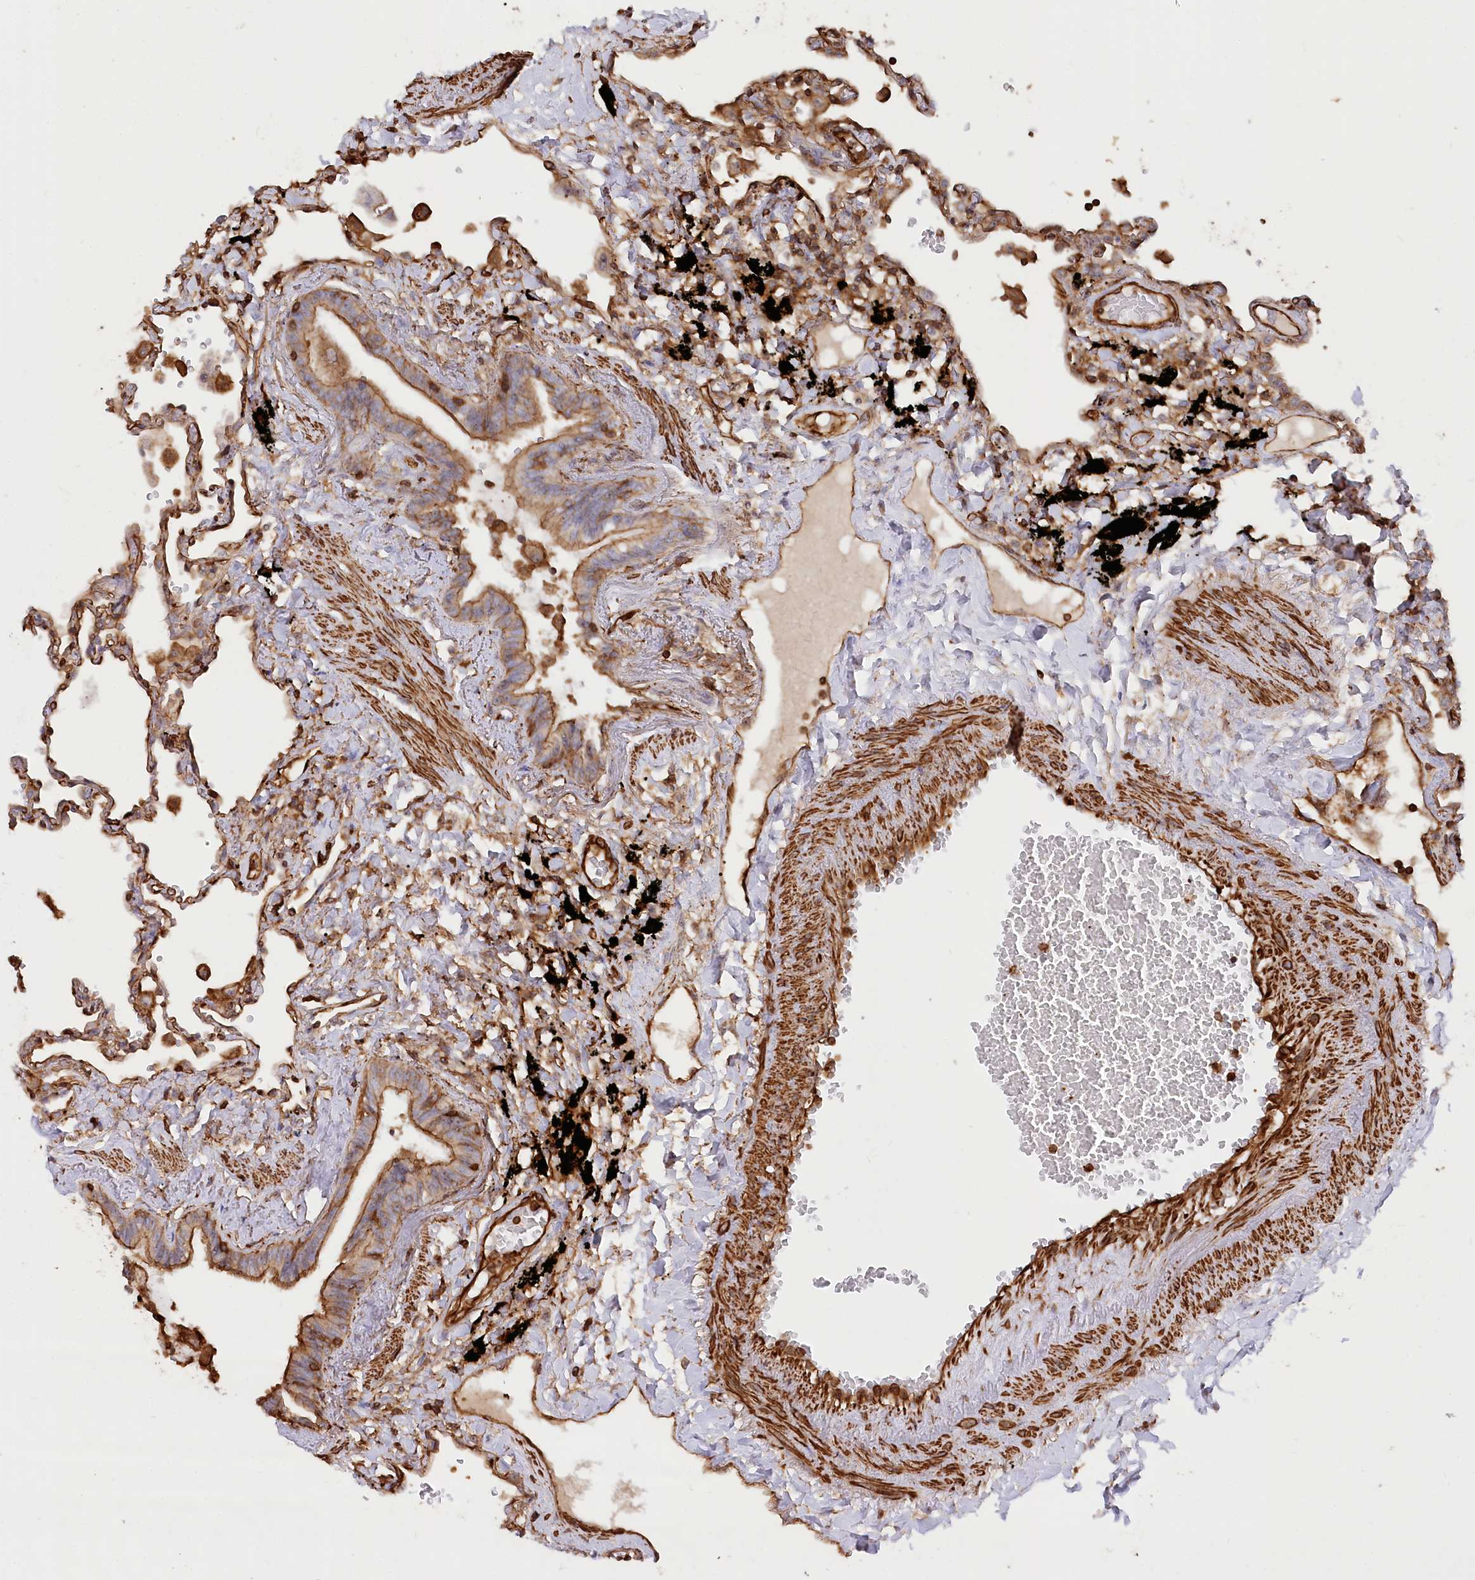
{"staining": {"intensity": "moderate", "quantity": "25%-75%", "location": "cytoplasmic/membranous"}, "tissue": "lung", "cell_type": "Alveolar cells", "image_type": "normal", "snomed": [{"axis": "morphology", "description": "Normal tissue, NOS"}, {"axis": "topography", "description": "Lung"}], "caption": "Lung was stained to show a protein in brown. There is medium levels of moderate cytoplasmic/membranous positivity in about 25%-75% of alveolar cells.", "gene": "WDR36", "patient": {"sex": "female", "age": 67}}